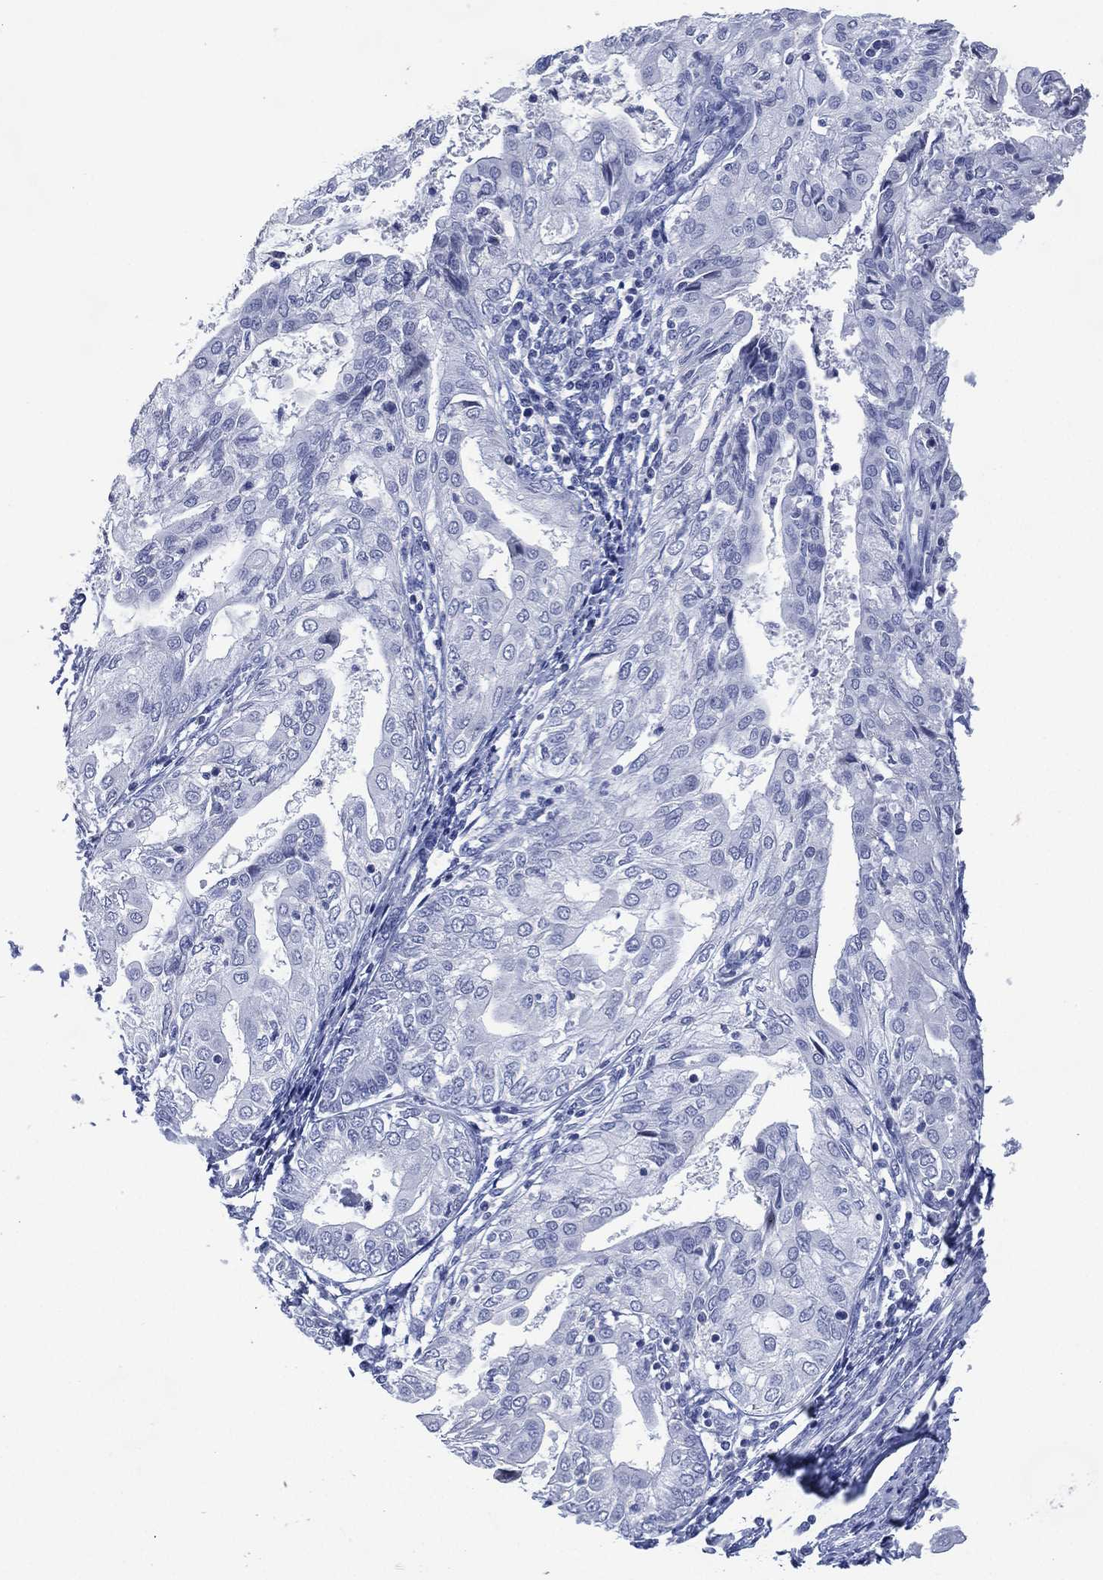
{"staining": {"intensity": "negative", "quantity": "none", "location": "none"}, "tissue": "endometrial cancer", "cell_type": "Tumor cells", "image_type": "cancer", "snomed": [{"axis": "morphology", "description": "Adenocarcinoma, NOS"}, {"axis": "topography", "description": "Endometrium"}], "caption": "The IHC micrograph has no significant staining in tumor cells of adenocarcinoma (endometrial) tissue.", "gene": "TMEM247", "patient": {"sex": "female", "age": 68}}